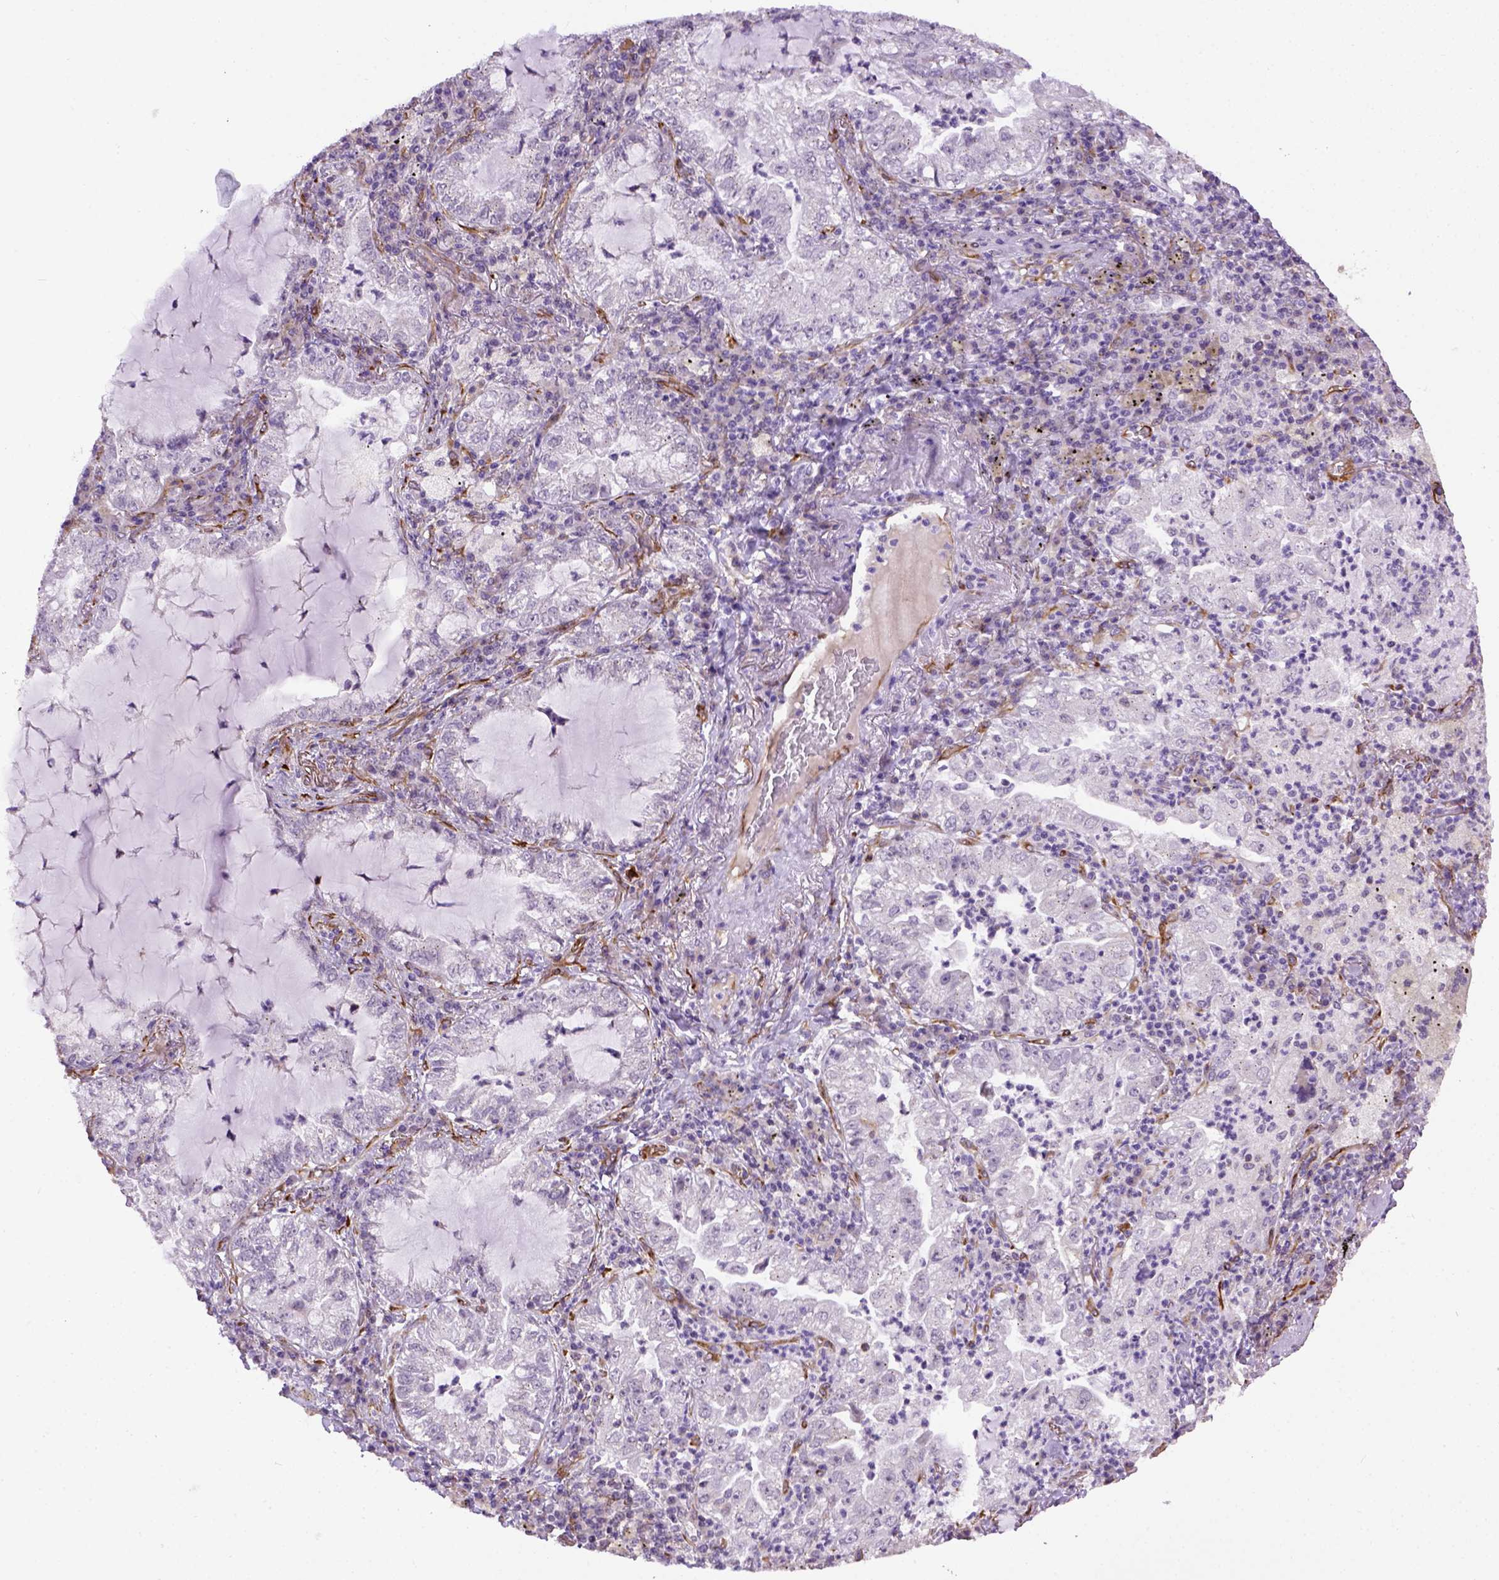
{"staining": {"intensity": "negative", "quantity": "none", "location": "none"}, "tissue": "lung cancer", "cell_type": "Tumor cells", "image_type": "cancer", "snomed": [{"axis": "morphology", "description": "Adenocarcinoma, NOS"}, {"axis": "topography", "description": "Lung"}], "caption": "This is an IHC image of human lung adenocarcinoma. There is no positivity in tumor cells.", "gene": "KAZN", "patient": {"sex": "female", "age": 73}}